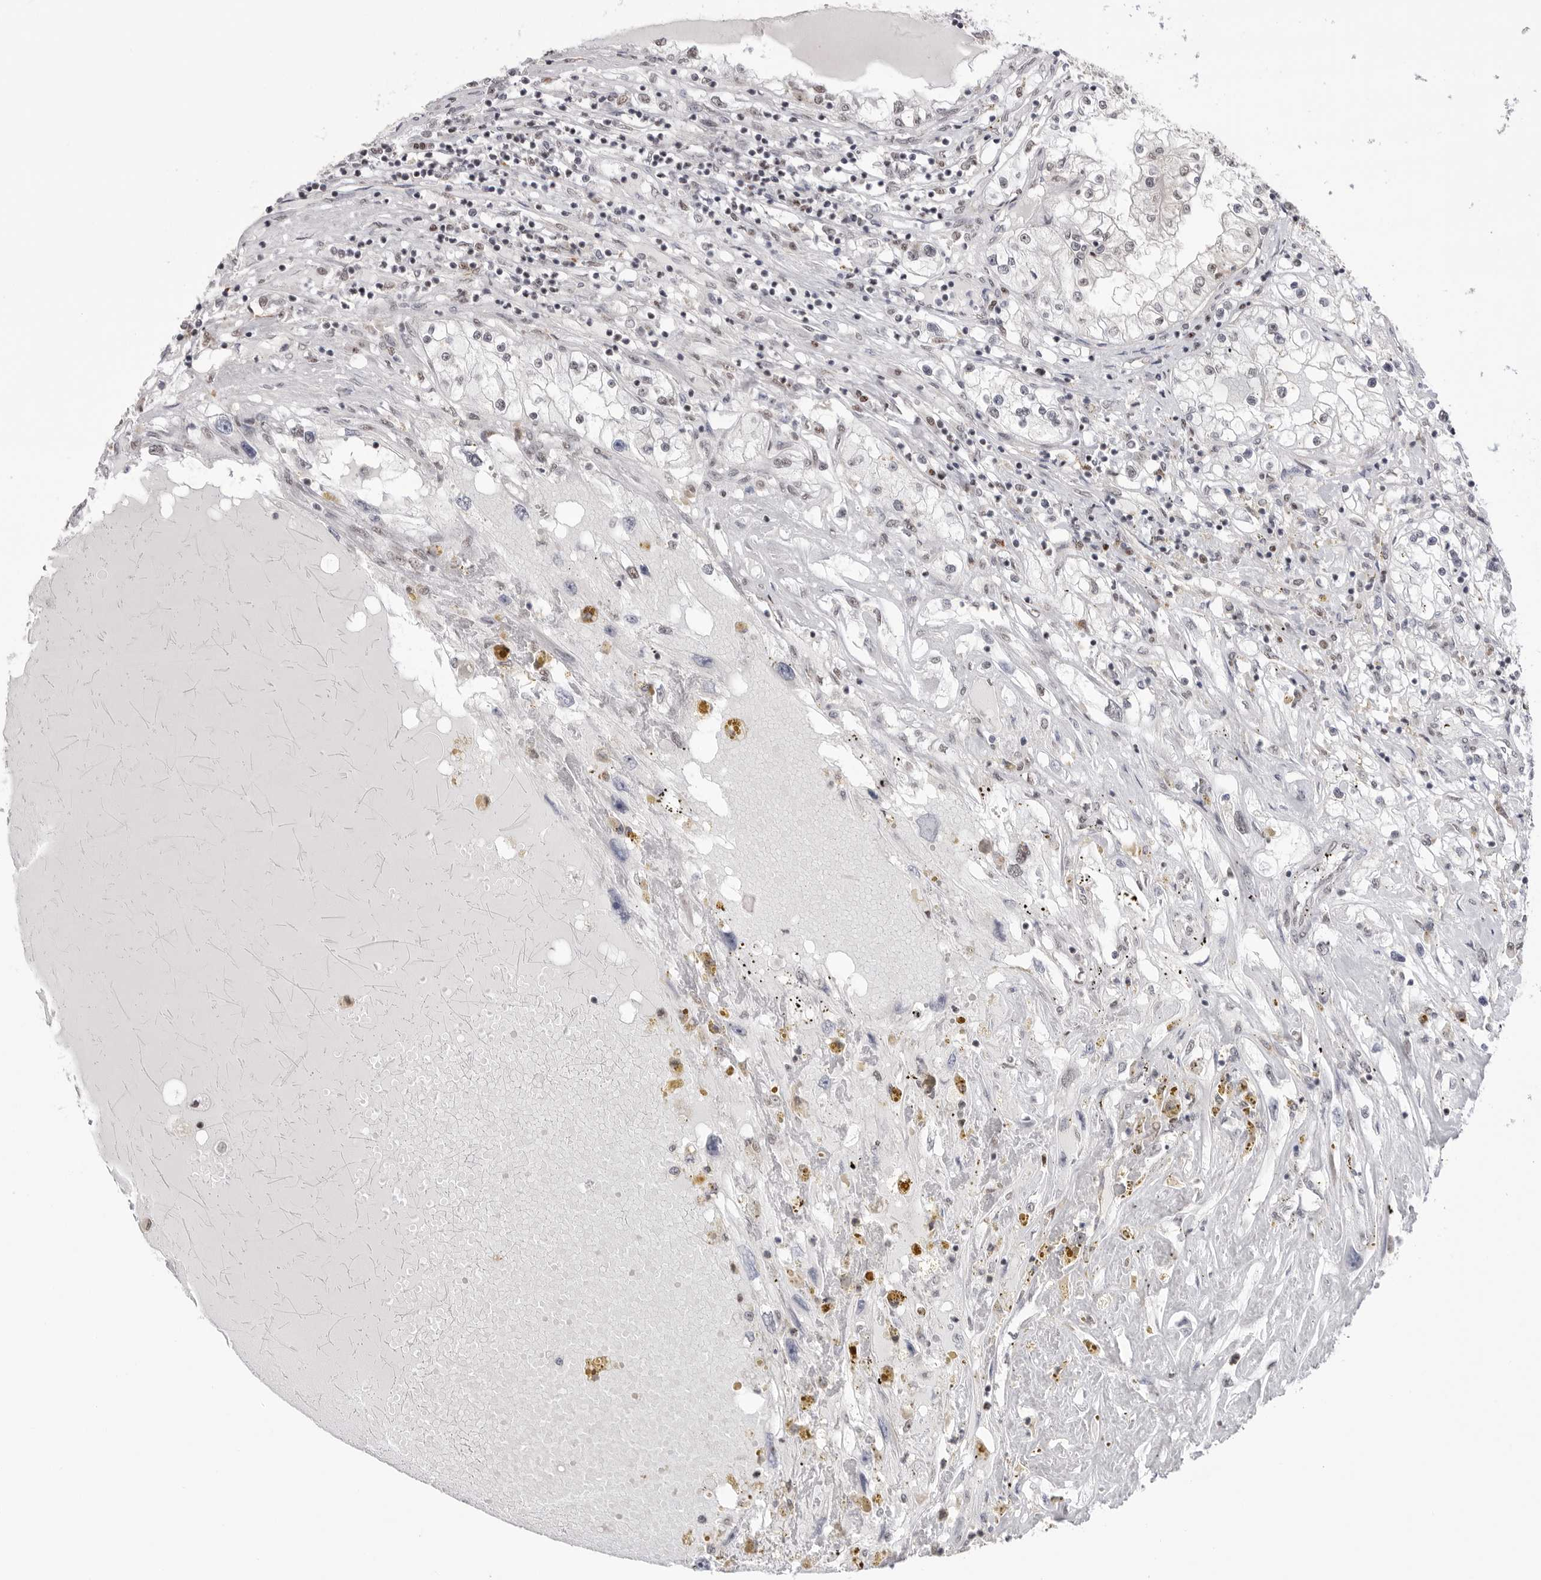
{"staining": {"intensity": "moderate", "quantity": "<25%", "location": "nuclear"}, "tissue": "renal cancer", "cell_type": "Tumor cells", "image_type": "cancer", "snomed": [{"axis": "morphology", "description": "Adenocarcinoma, NOS"}, {"axis": "topography", "description": "Kidney"}], "caption": "Immunohistochemistry (IHC) micrograph of human renal adenocarcinoma stained for a protein (brown), which exhibits low levels of moderate nuclear expression in about <25% of tumor cells.", "gene": "BCLAF3", "patient": {"sex": "male", "age": 68}}